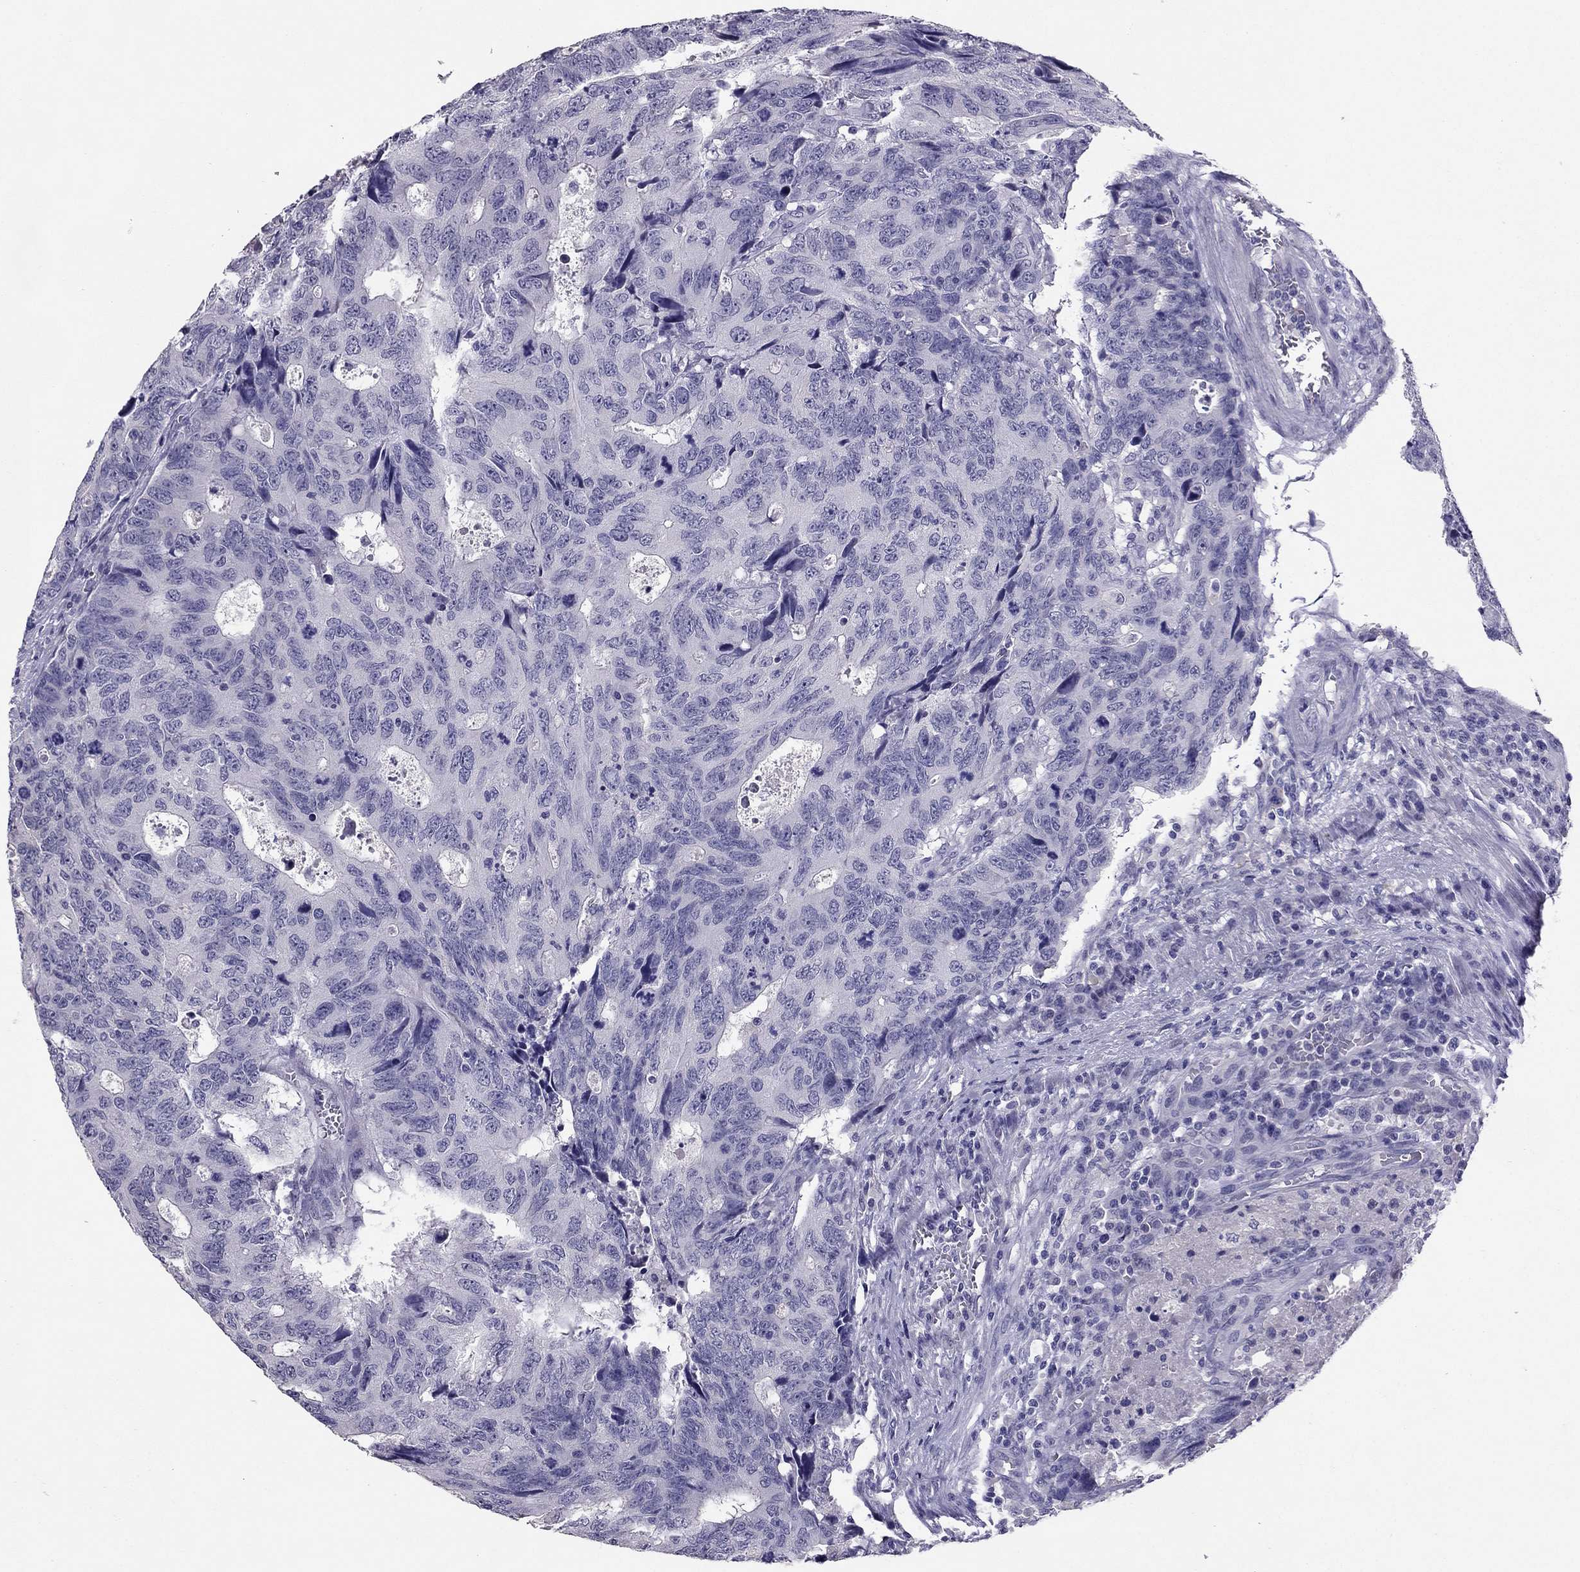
{"staining": {"intensity": "negative", "quantity": "none", "location": "none"}, "tissue": "colorectal cancer", "cell_type": "Tumor cells", "image_type": "cancer", "snomed": [{"axis": "morphology", "description": "Adenocarcinoma, NOS"}, {"axis": "topography", "description": "Colon"}], "caption": "Immunohistochemical staining of human adenocarcinoma (colorectal) demonstrates no significant positivity in tumor cells.", "gene": "RHO", "patient": {"sex": "female", "age": 77}}